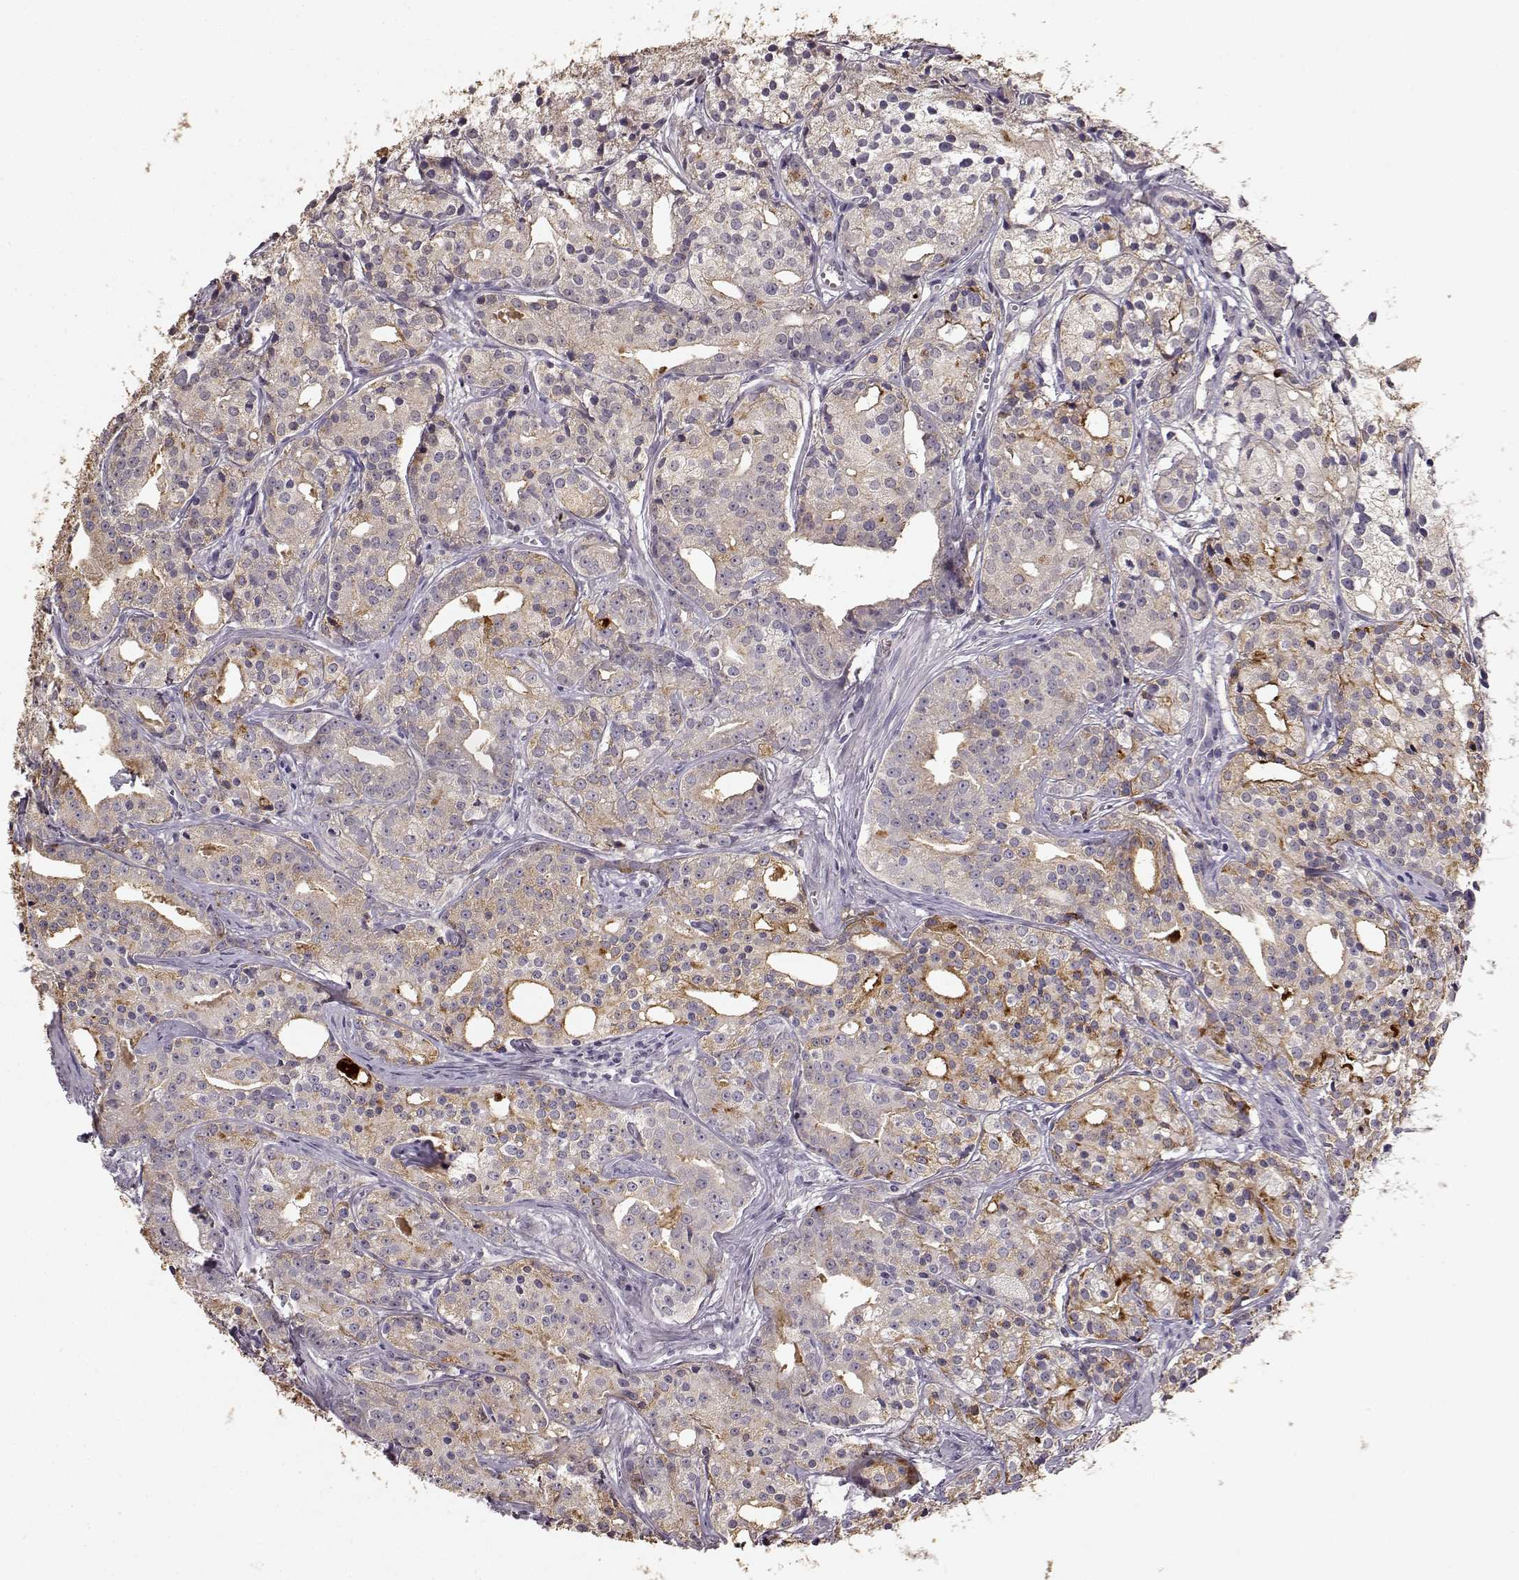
{"staining": {"intensity": "weak", "quantity": ">75%", "location": "cytoplasmic/membranous"}, "tissue": "prostate cancer", "cell_type": "Tumor cells", "image_type": "cancer", "snomed": [{"axis": "morphology", "description": "Adenocarcinoma, Medium grade"}, {"axis": "topography", "description": "Prostate"}], "caption": "IHC photomicrograph of prostate adenocarcinoma (medium-grade) stained for a protein (brown), which shows low levels of weak cytoplasmic/membranous expression in approximately >75% of tumor cells.", "gene": "YJEFN3", "patient": {"sex": "male", "age": 74}}